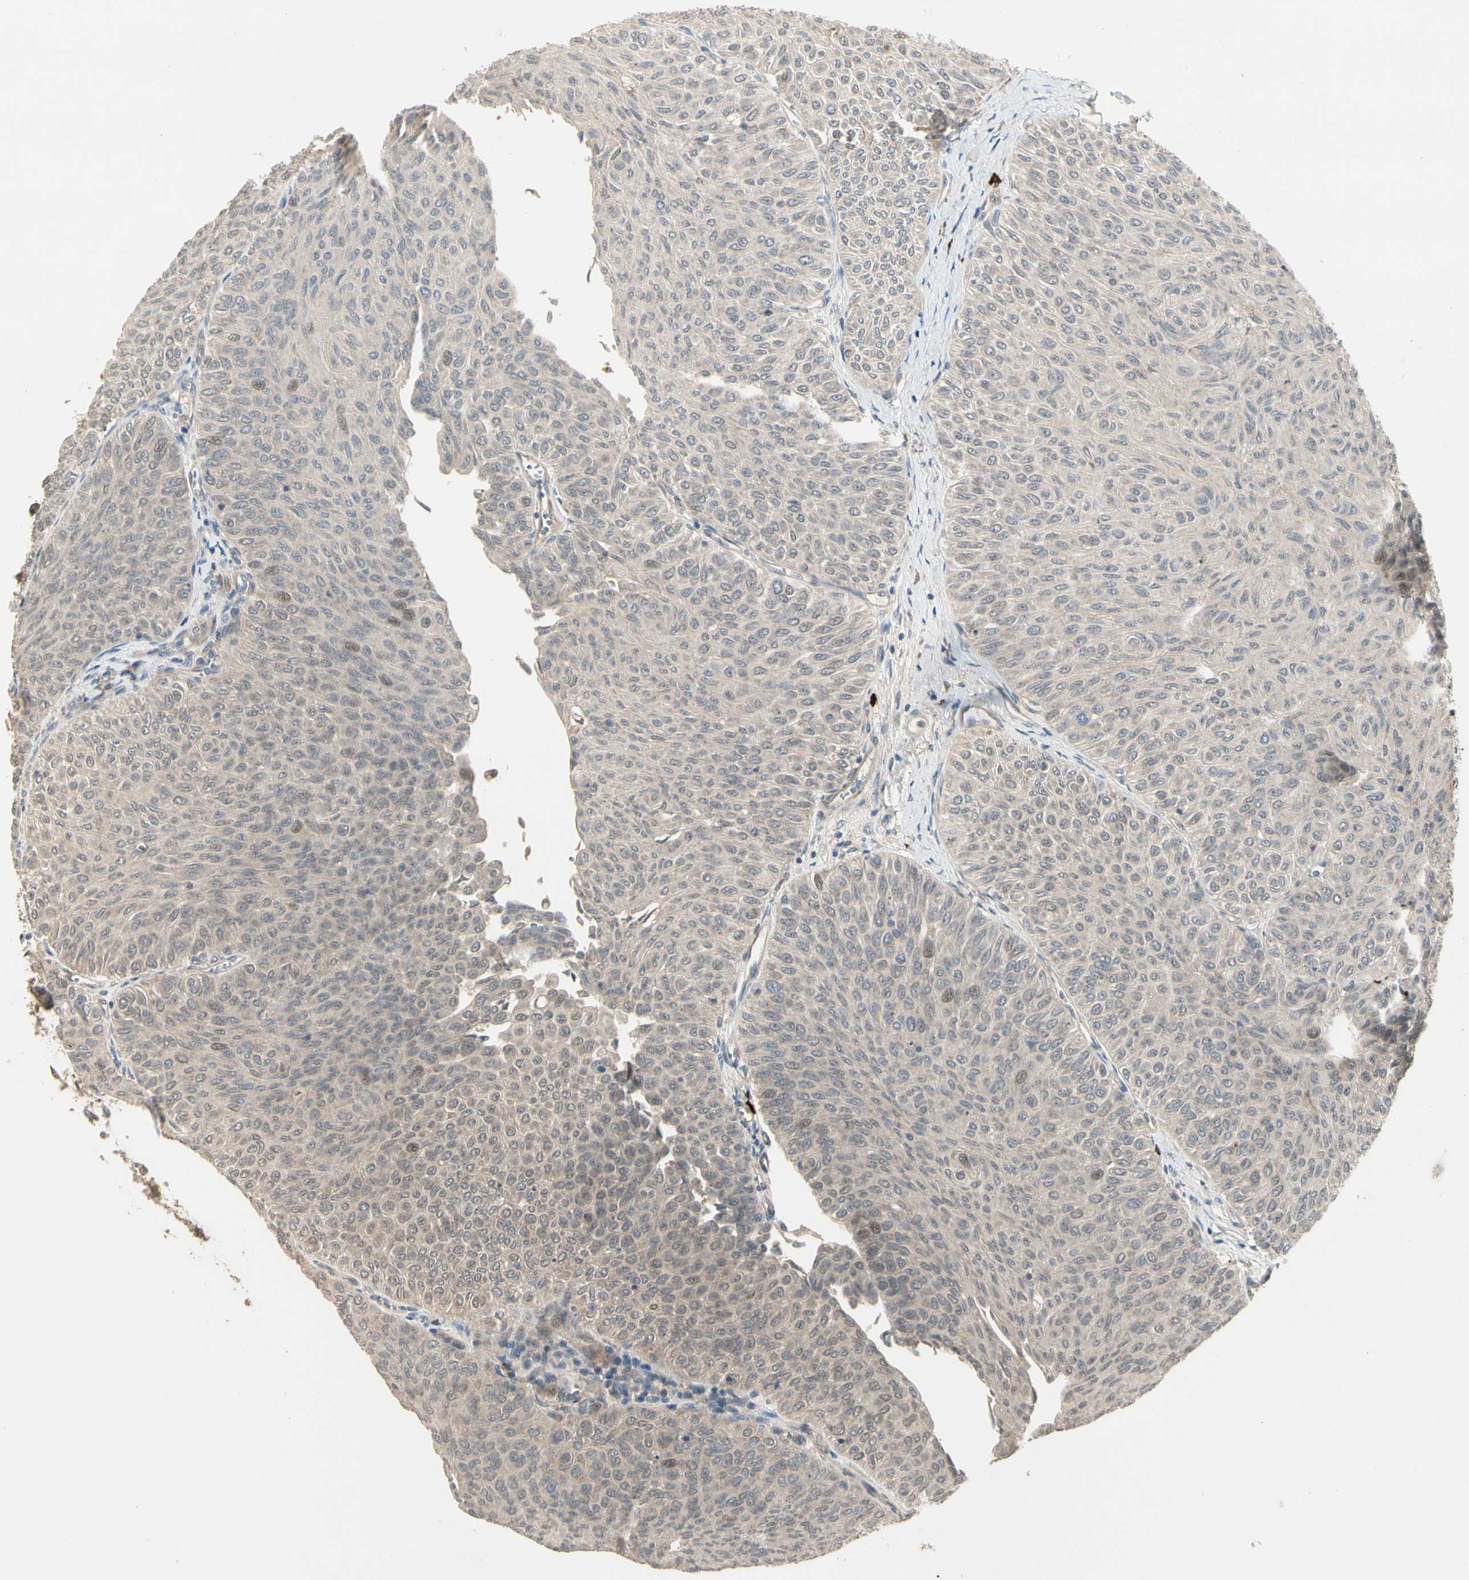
{"staining": {"intensity": "weak", "quantity": "25%-75%", "location": "cytoplasmic/membranous"}, "tissue": "urothelial cancer", "cell_type": "Tumor cells", "image_type": "cancer", "snomed": [{"axis": "morphology", "description": "Urothelial carcinoma, Low grade"}, {"axis": "topography", "description": "Urinary bladder"}], "caption": "Tumor cells exhibit low levels of weak cytoplasmic/membranous staining in about 25%-75% of cells in urothelial cancer.", "gene": "ATG4C", "patient": {"sex": "male", "age": 78}}